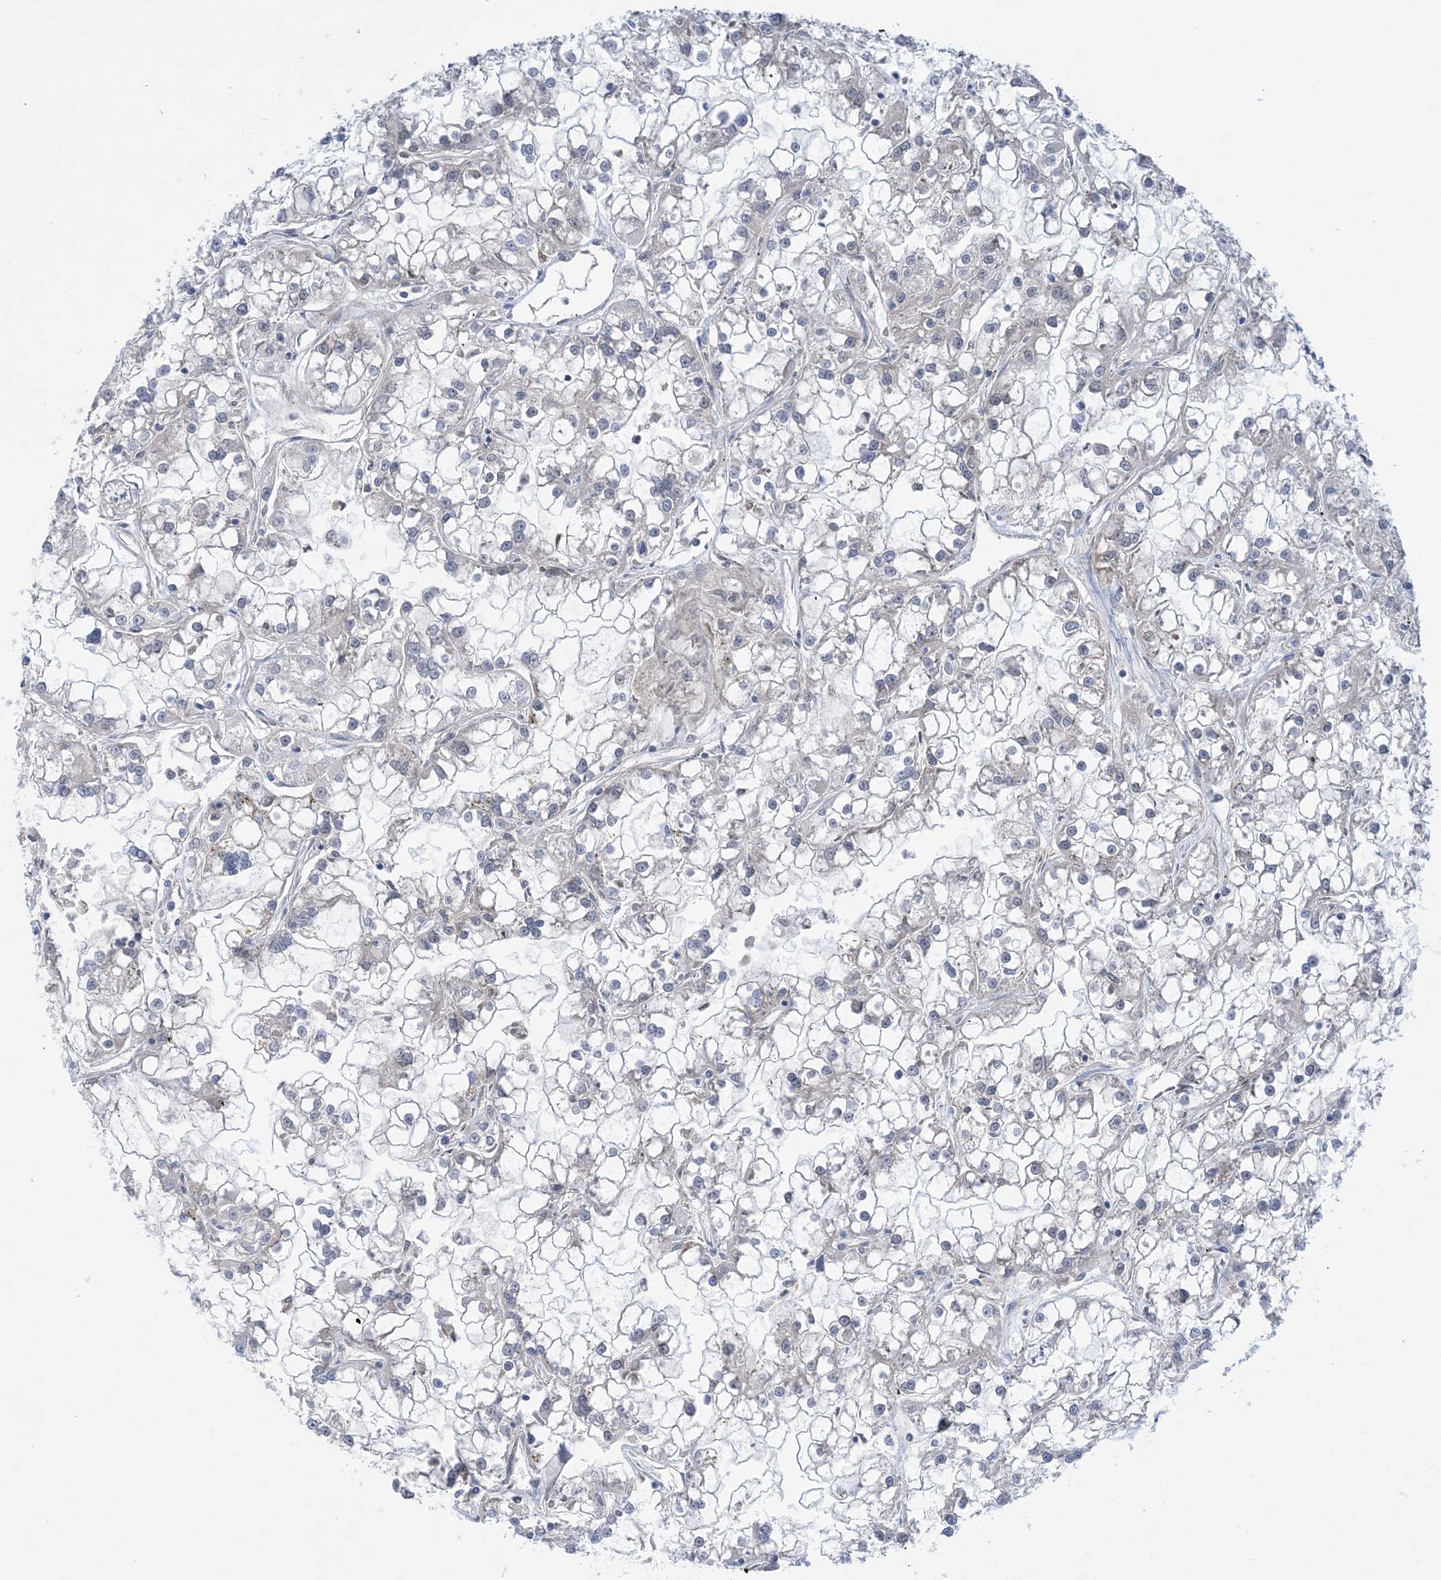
{"staining": {"intensity": "weak", "quantity": "<25%", "location": "cytoplasmic/membranous"}, "tissue": "renal cancer", "cell_type": "Tumor cells", "image_type": "cancer", "snomed": [{"axis": "morphology", "description": "Adenocarcinoma, NOS"}, {"axis": "topography", "description": "Kidney"}], "caption": "Immunohistochemistry (IHC) of human adenocarcinoma (renal) demonstrates no expression in tumor cells. The staining was performed using DAB (3,3'-diaminobenzidine) to visualize the protein expression in brown, while the nuclei were stained in blue with hematoxylin (Magnification: 20x).", "gene": "EHBP1", "patient": {"sex": "female", "age": 52}}